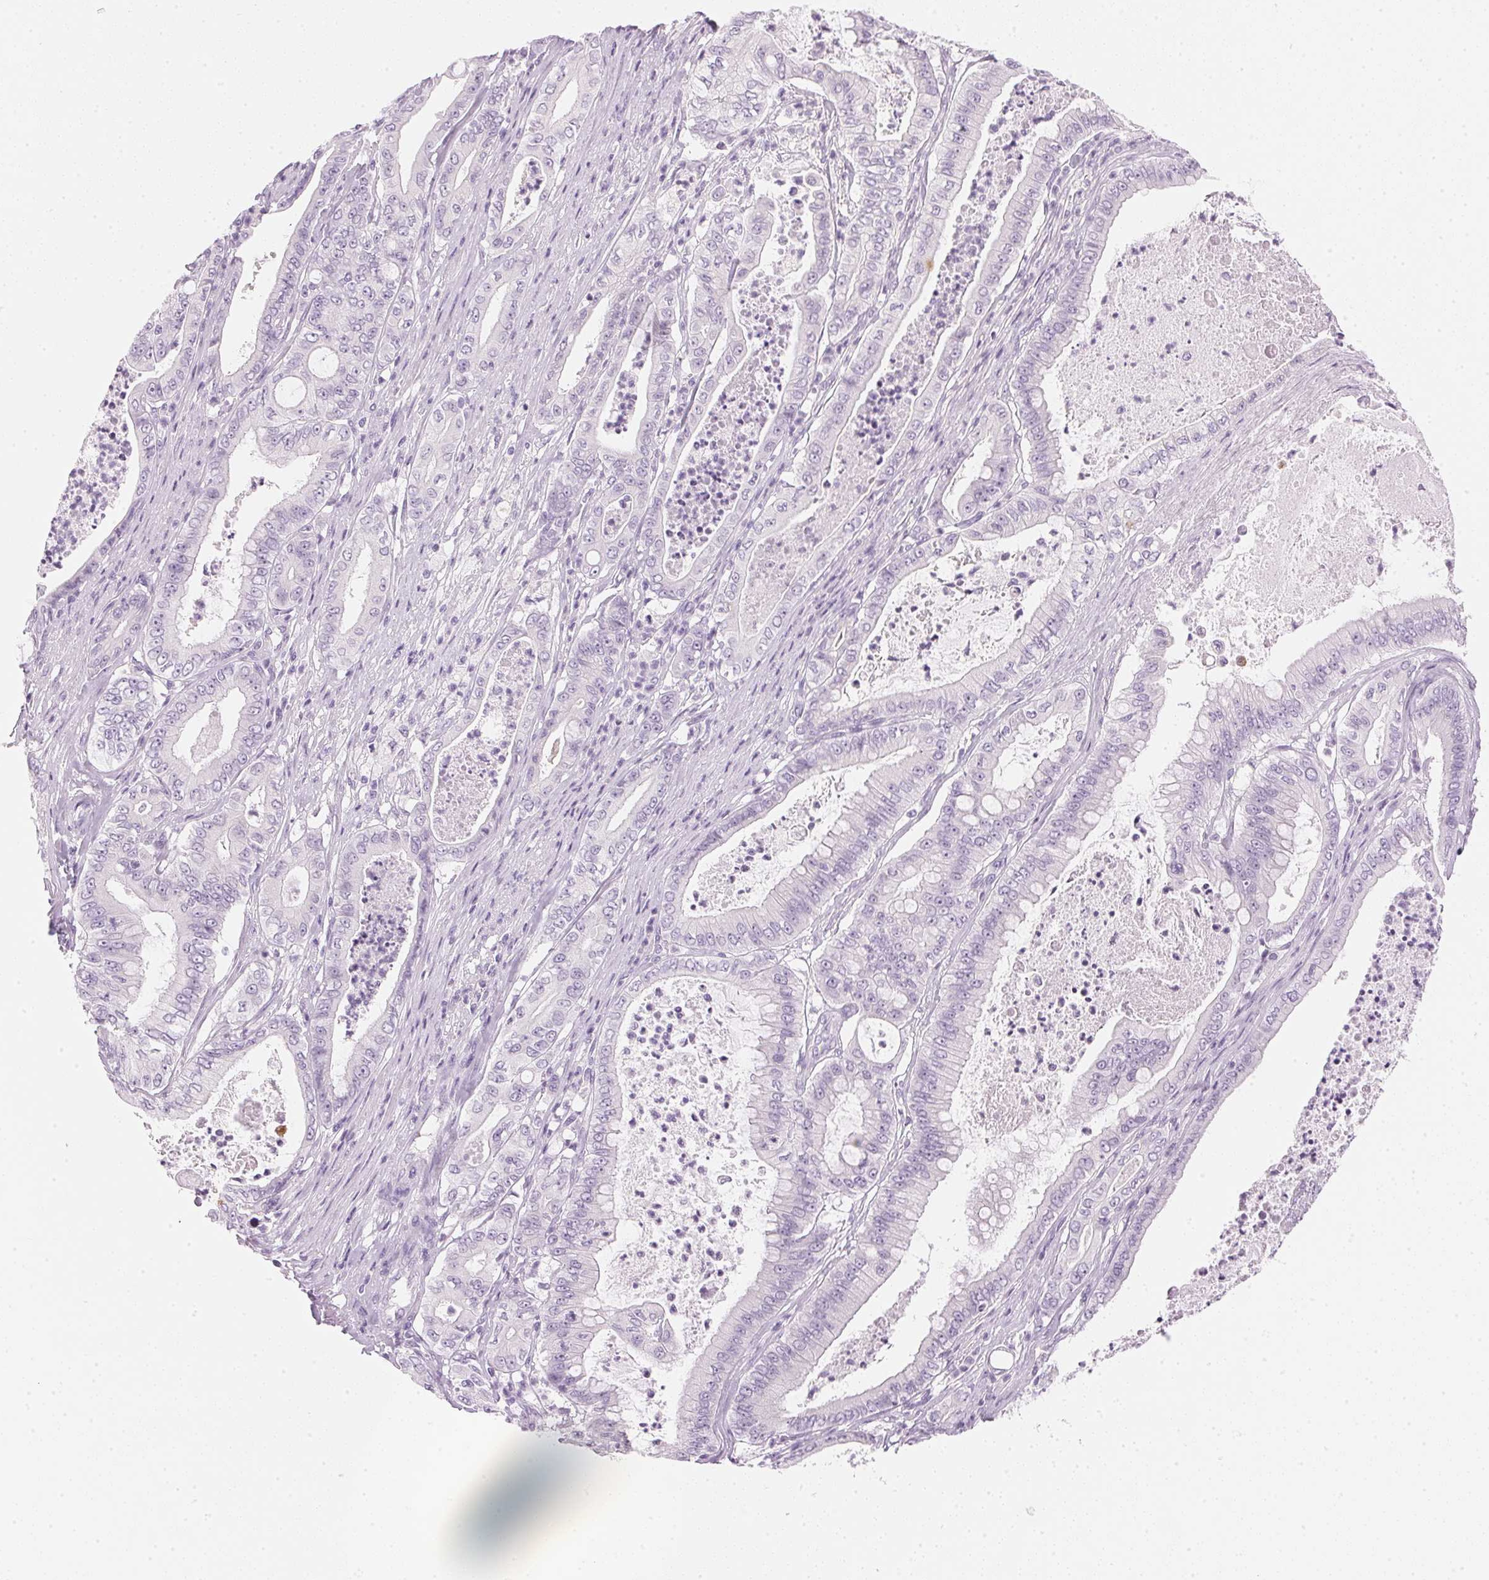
{"staining": {"intensity": "negative", "quantity": "none", "location": "none"}, "tissue": "pancreatic cancer", "cell_type": "Tumor cells", "image_type": "cancer", "snomed": [{"axis": "morphology", "description": "Adenocarcinoma, NOS"}, {"axis": "topography", "description": "Pancreas"}], "caption": "This is an immunohistochemistry (IHC) micrograph of pancreatic cancer (adenocarcinoma). There is no expression in tumor cells.", "gene": "IGFBP1", "patient": {"sex": "male", "age": 71}}